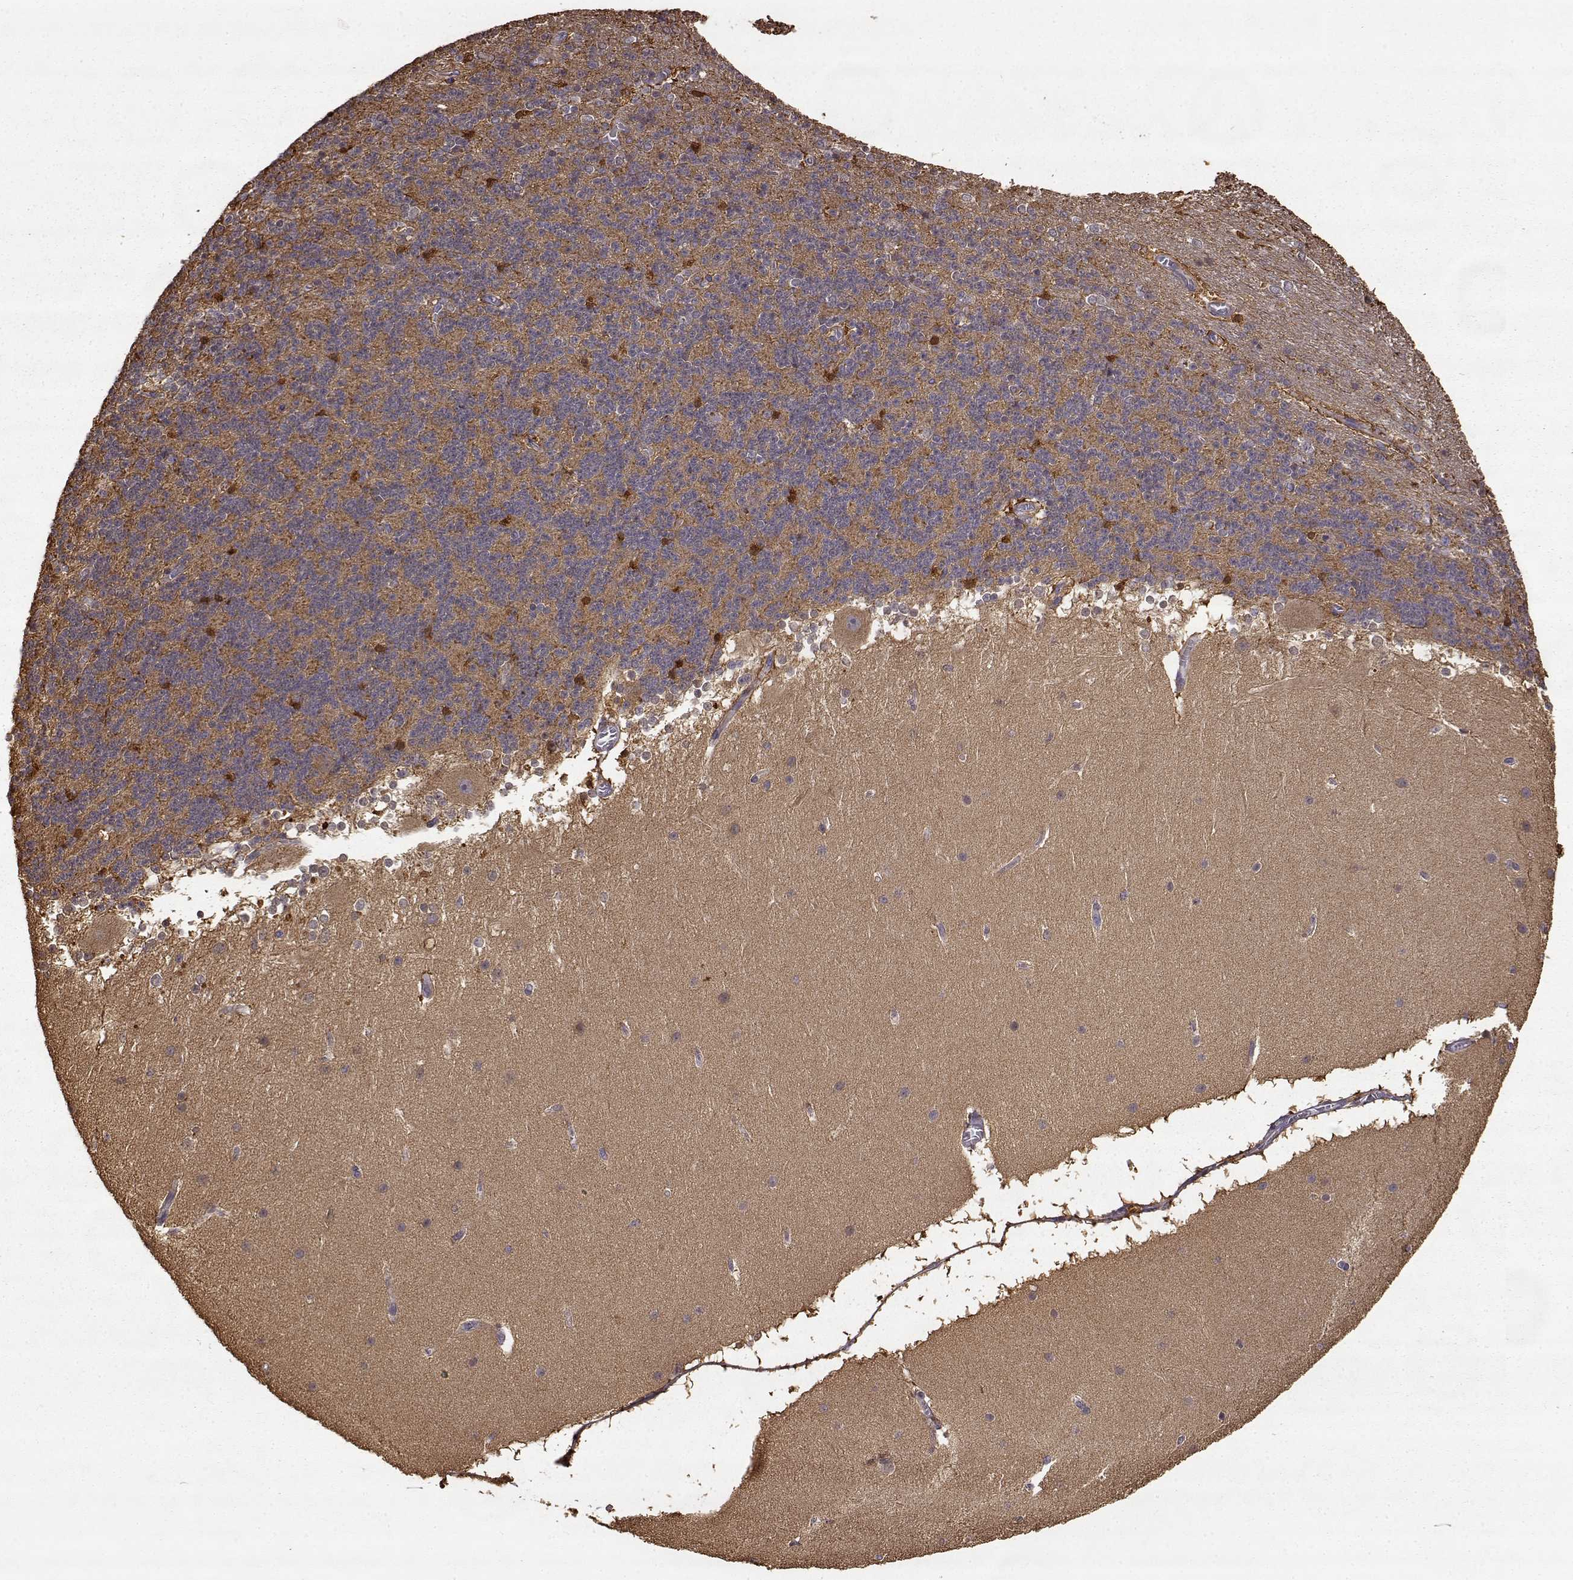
{"staining": {"intensity": "weak", "quantity": ">75%", "location": "cytoplasmic/membranous"}, "tissue": "cerebellum", "cell_type": "Cells in granular layer", "image_type": "normal", "snomed": [{"axis": "morphology", "description": "Normal tissue, NOS"}, {"axis": "topography", "description": "Cerebellum"}], "caption": "Cerebellum stained with a brown dye demonstrates weak cytoplasmic/membranous positive positivity in approximately >75% of cells in granular layer.", "gene": "CRIM1", "patient": {"sex": "female", "age": 19}}